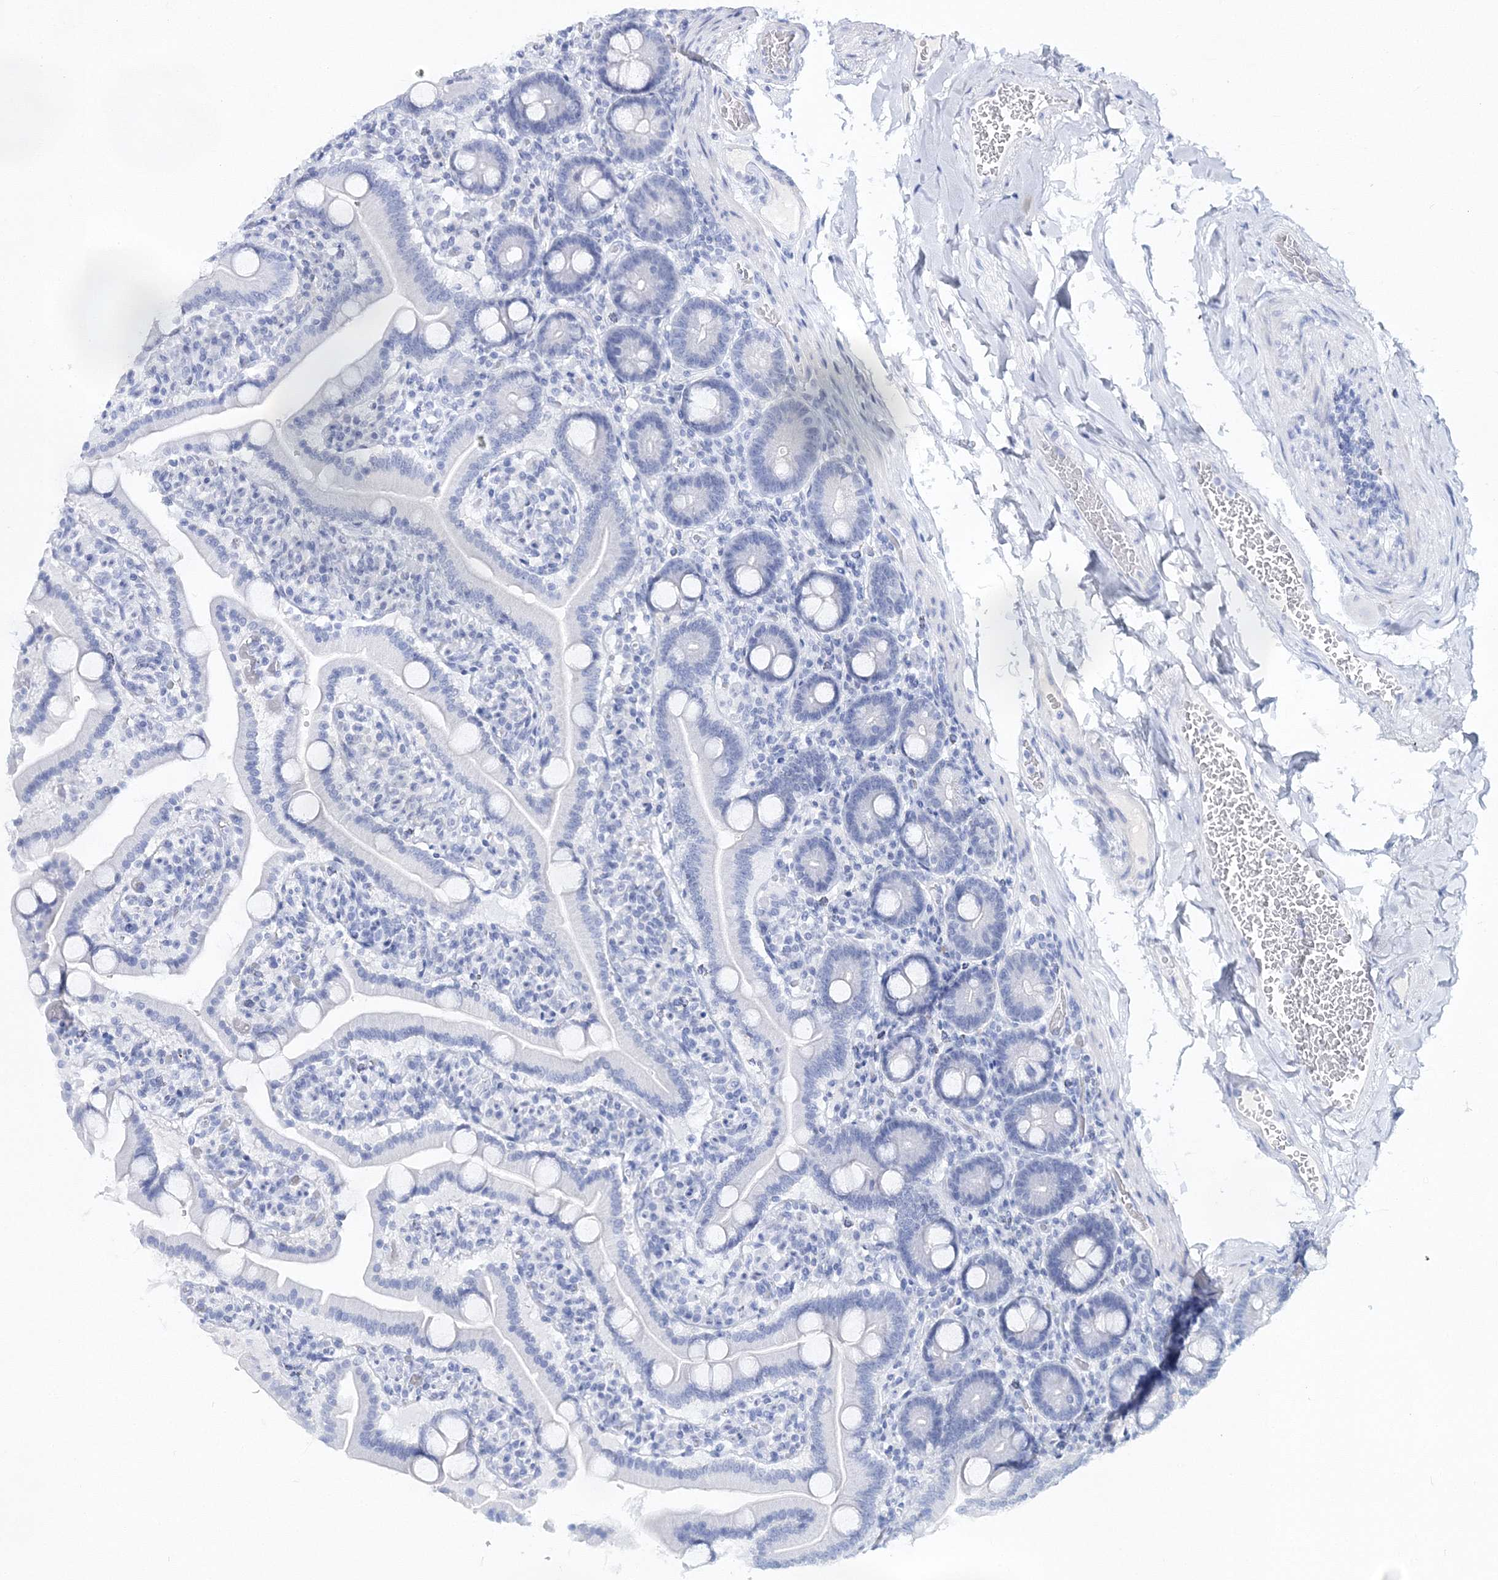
{"staining": {"intensity": "negative", "quantity": "none", "location": "none"}, "tissue": "duodenum", "cell_type": "Glandular cells", "image_type": "normal", "snomed": [{"axis": "morphology", "description": "Normal tissue, NOS"}, {"axis": "topography", "description": "Duodenum"}], "caption": "DAB (3,3'-diaminobenzidine) immunohistochemical staining of normal duodenum displays no significant staining in glandular cells. (Brightfield microscopy of DAB IHC at high magnification).", "gene": "MYOZ2", "patient": {"sex": "male", "age": 55}}